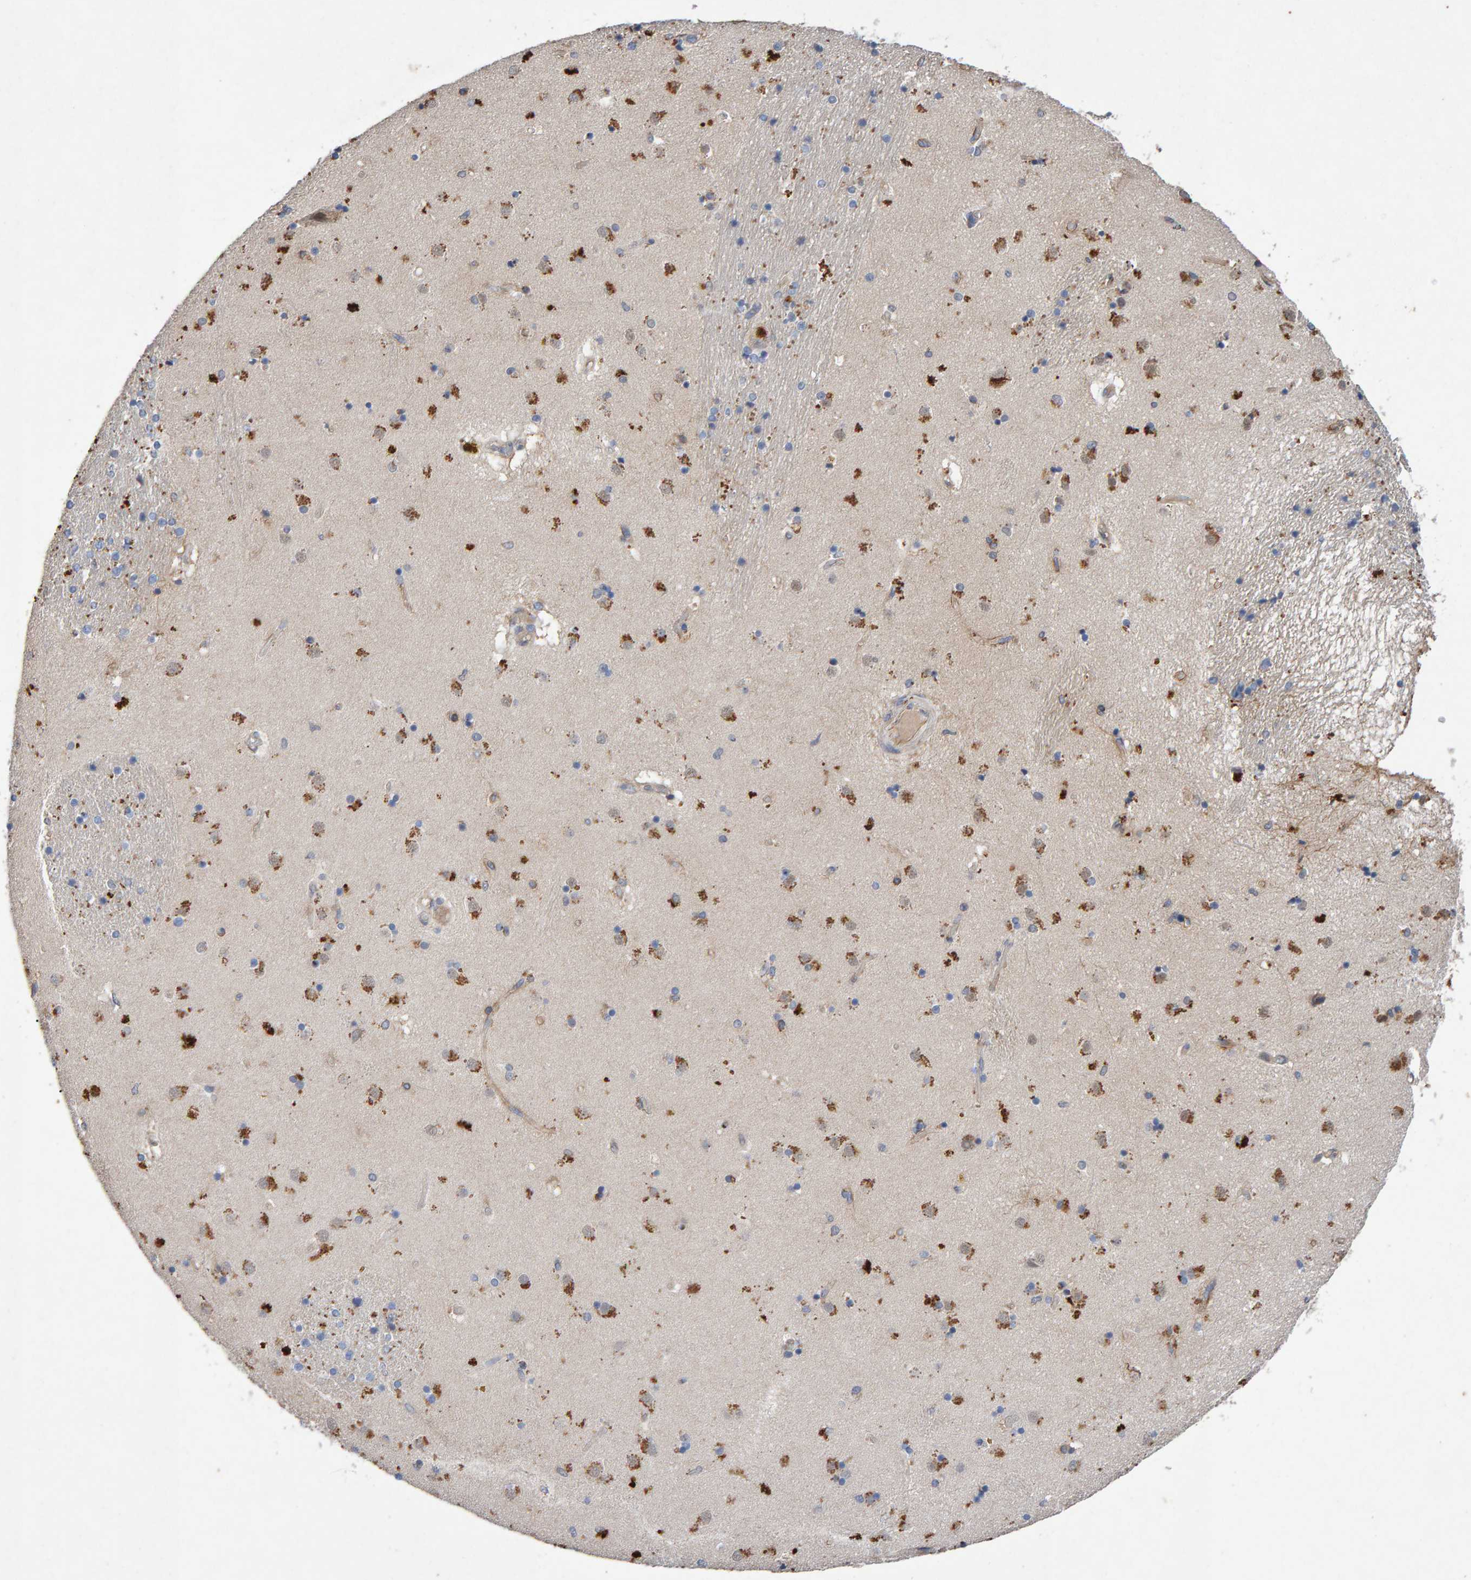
{"staining": {"intensity": "moderate", "quantity": "<25%", "location": "cytoplasmic/membranous"}, "tissue": "caudate", "cell_type": "Glial cells", "image_type": "normal", "snomed": [{"axis": "morphology", "description": "Normal tissue, NOS"}, {"axis": "topography", "description": "Lateral ventricle wall"}], "caption": "Protein expression analysis of normal caudate shows moderate cytoplasmic/membranous expression in approximately <25% of glial cells.", "gene": "EFR3A", "patient": {"sex": "male", "age": 70}}